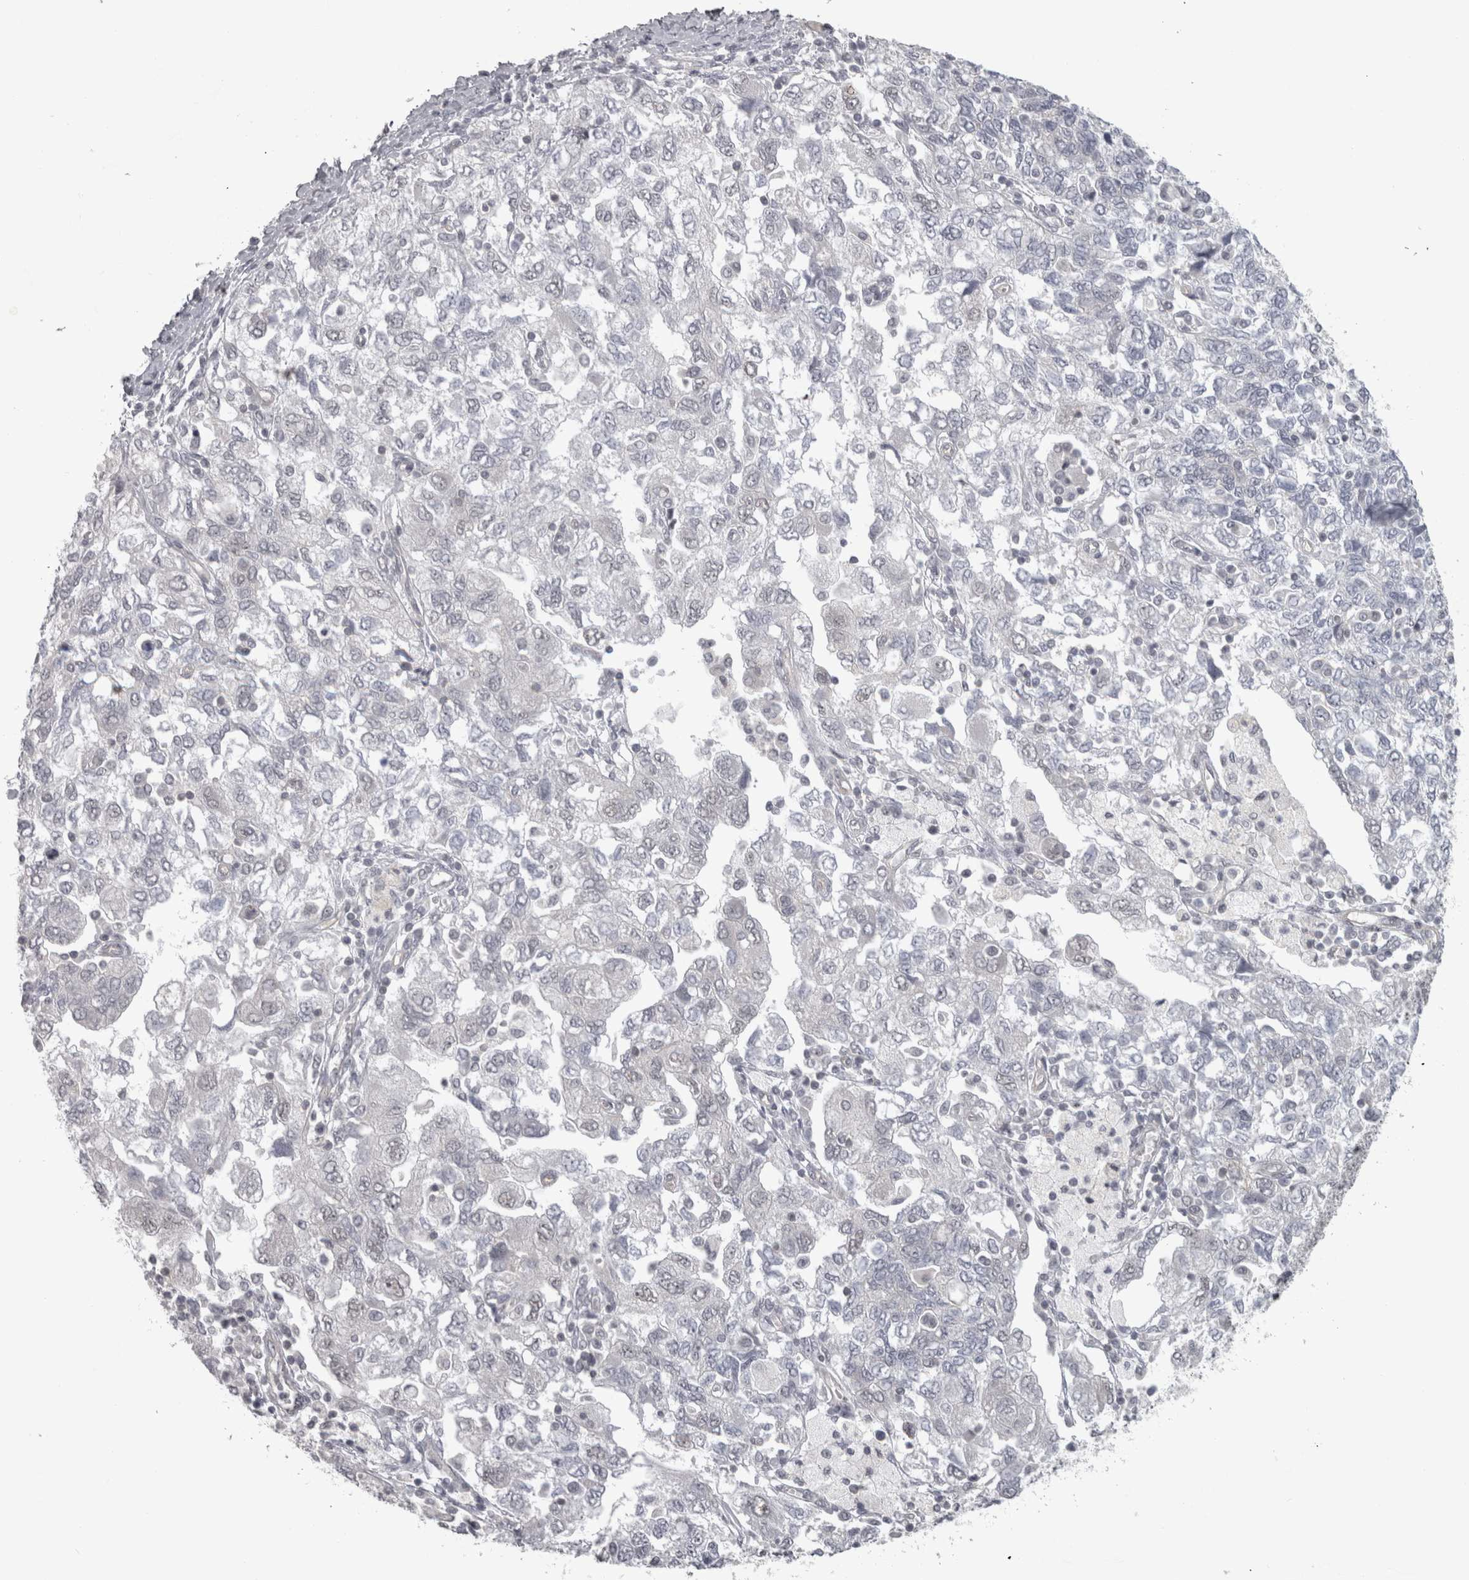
{"staining": {"intensity": "negative", "quantity": "none", "location": "none"}, "tissue": "ovarian cancer", "cell_type": "Tumor cells", "image_type": "cancer", "snomed": [{"axis": "morphology", "description": "Carcinoma, NOS"}, {"axis": "morphology", "description": "Cystadenocarcinoma, serous, NOS"}, {"axis": "topography", "description": "Ovary"}], "caption": "Micrograph shows no significant protein positivity in tumor cells of ovarian cancer (serous cystadenocarcinoma).", "gene": "PPP1R12B", "patient": {"sex": "female", "age": 69}}